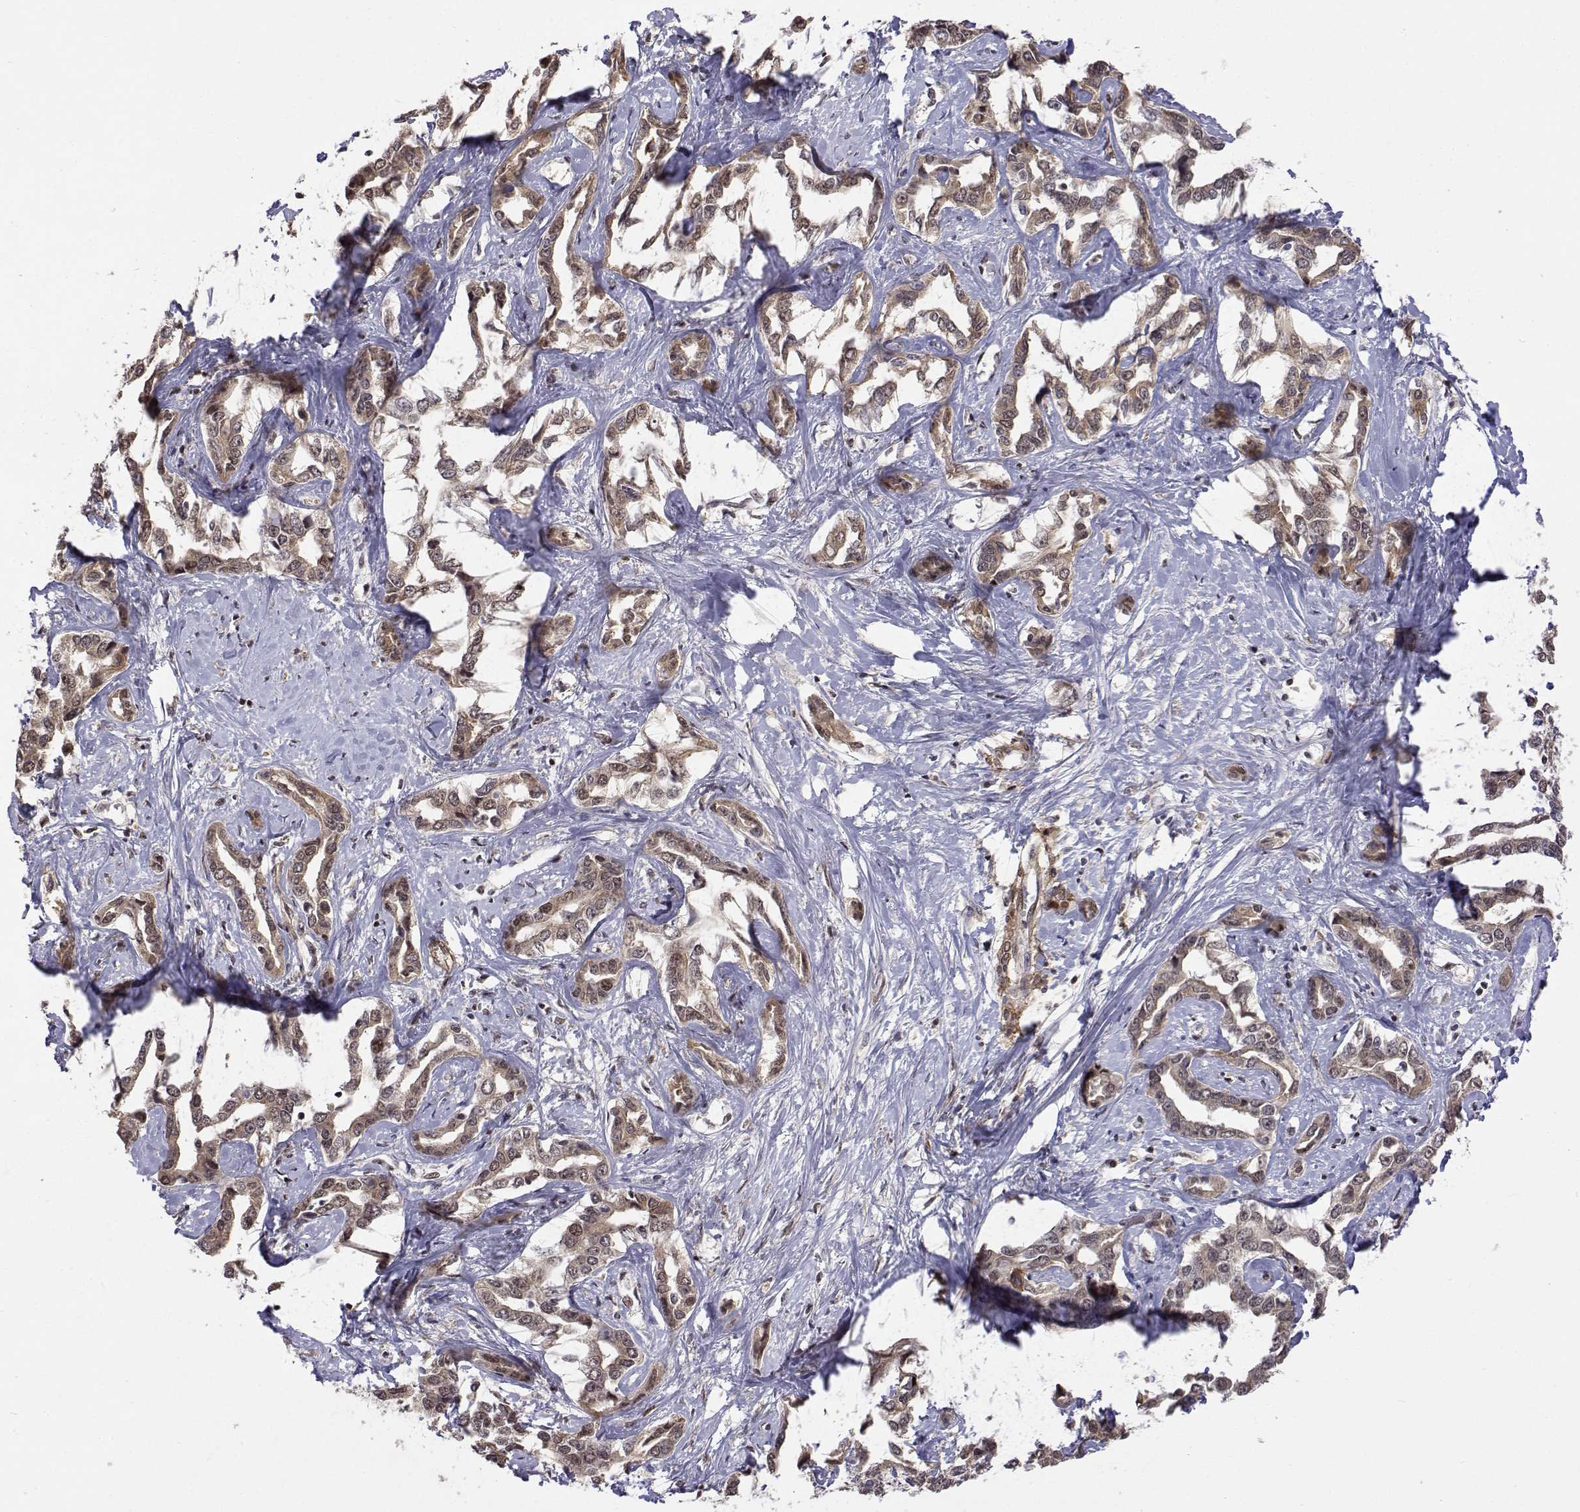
{"staining": {"intensity": "weak", "quantity": "25%-75%", "location": "cytoplasmic/membranous"}, "tissue": "liver cancer", "cell_type": "Tumor cells", "image_type": "cancer", "snomed": [{"axis": "morphology", "description": "Cholangiocarcinoma"}, {"axis": "topography", "description": "Liver"}], "caption": "An image of liver cholangiocarcinoma stained for a protein shows weak cytoplasmic/membranous brown staining in tumor cells.", "gene": "ITGA7", "patient": {"sex": "male", "age": 59}}